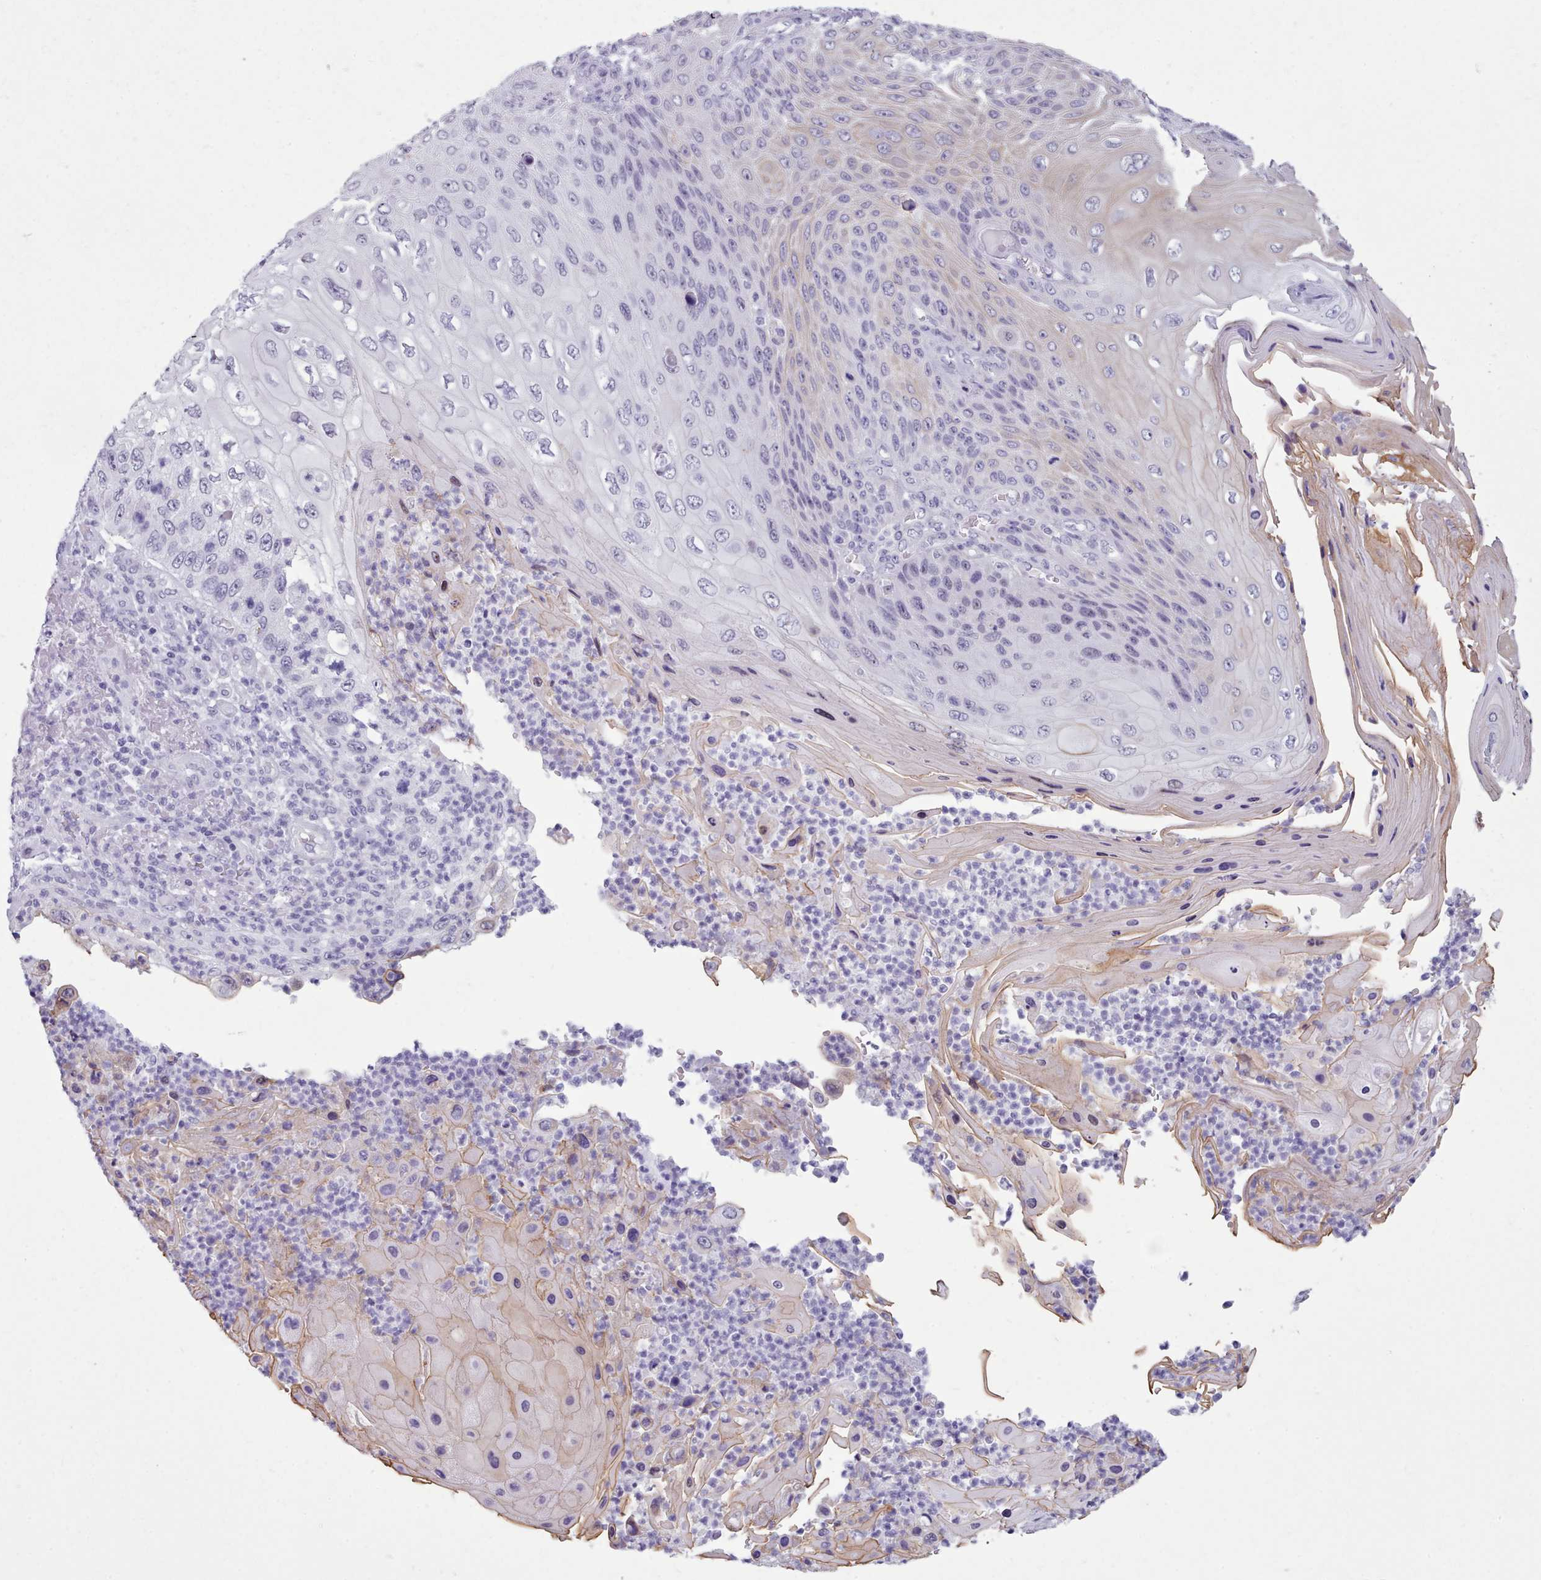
{"staining": {"intensity": "negative", "quantity": "none", "location": "none"}, "tissue": "skin cancer", "cell_type": "Tumor cells", "image_type": "cancer", "snomed": [{"axis": "morphology", "description": "Squamous cell carcinoma, NOS"}, {"axis": "topography", "description": "Skin"}], "caption": "Immunohistochemistry image of skin cancer (squamous cell carcinoma) stained for a protein (brown), which exhibits no positivity in tumor cells.", "gene": "FBXO48", "patient": {"sex": "female", "age": 88}}